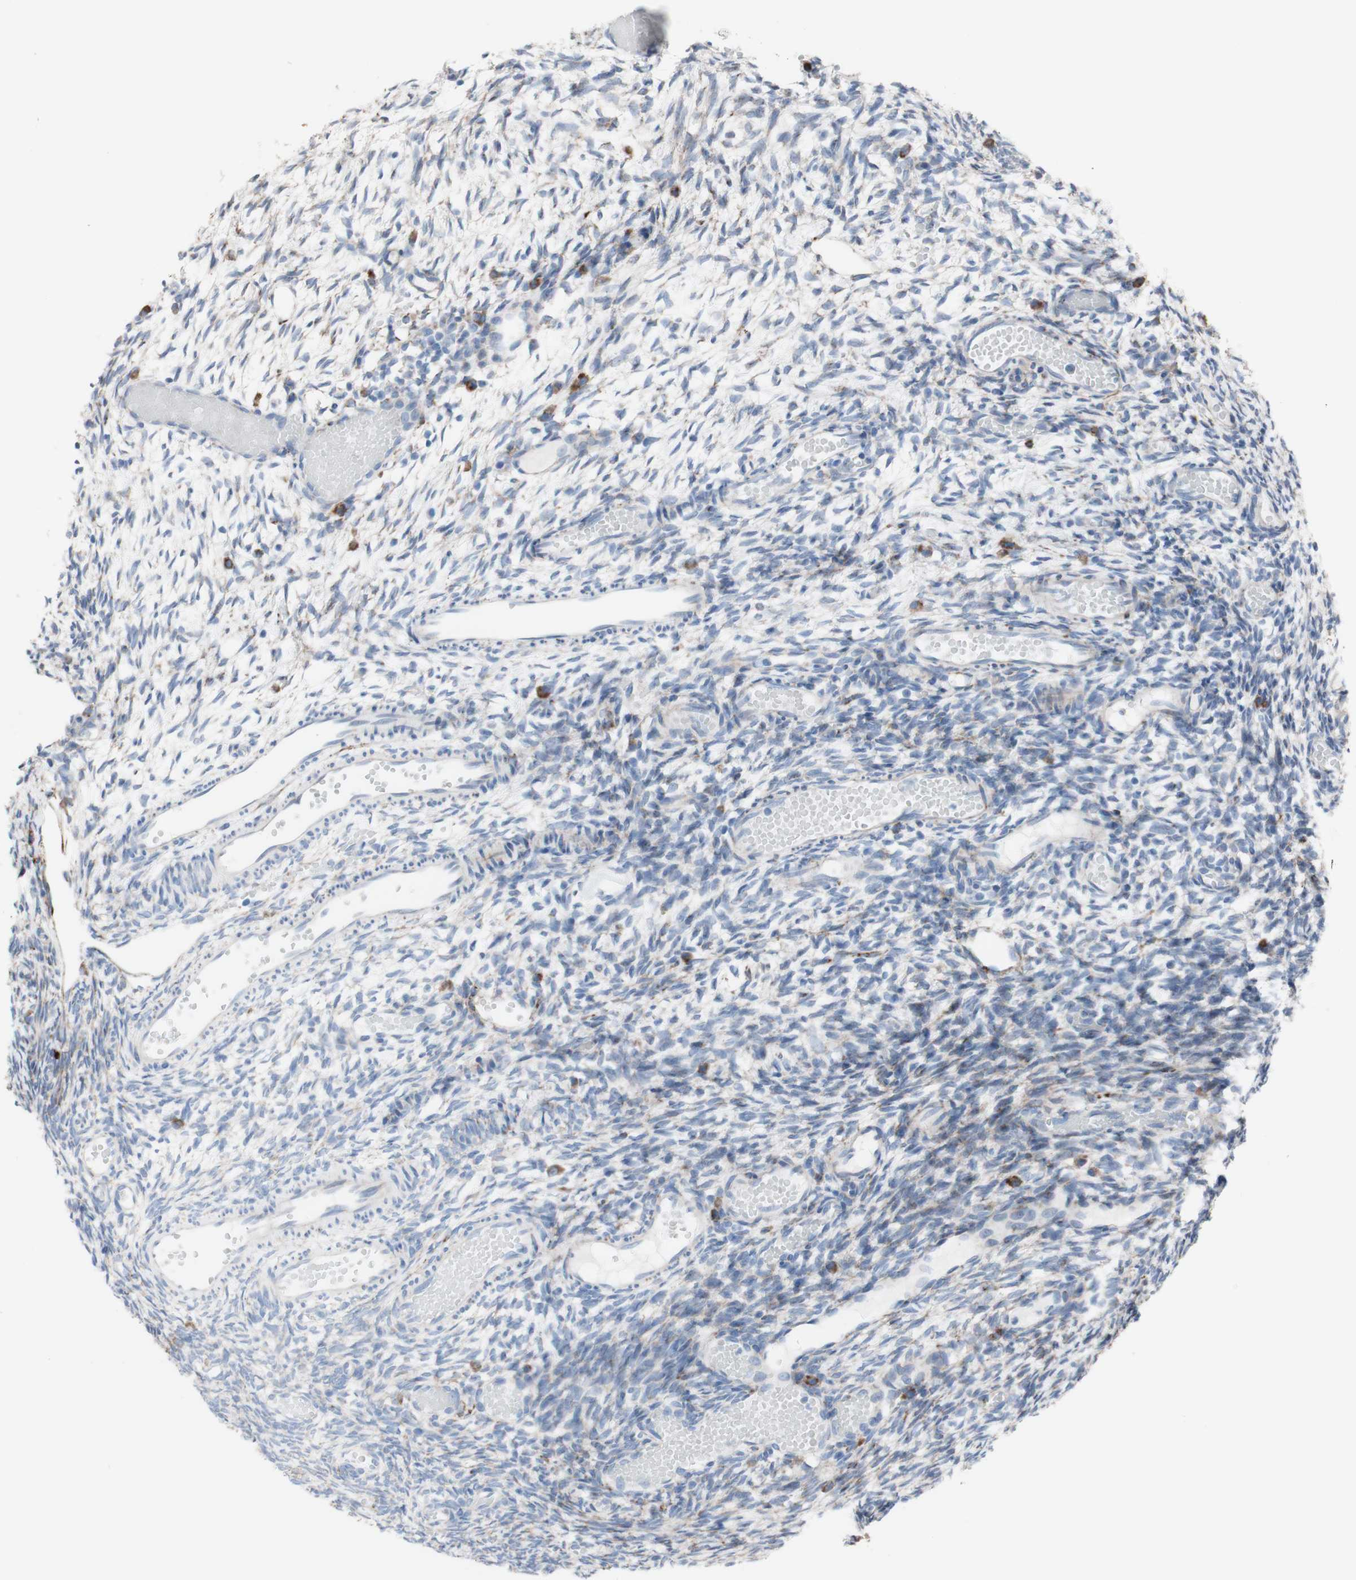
{"staining": {"intensity": "weak", "quantity": "25%-75%", "location": "cytoplasmic/membranous"}, "tissue": "ovary", "cell_type": "Follicle cells", "image_type": "normal", "snomed": [{"axis": "morphology", "description": "Normal tissue, NOS"}, {"axis": "topography", "description": "Ovary"}], "caption": "A high-resolution micrograph shows immunohistochemistry (IHC) staining of unremarkable ovary, which shows weak cytoplasmic/membranous positivity in about 25%-75% of follicle cells.", "gene": "AGPAT5", "patient": {"sex": "female", "age": 35}}